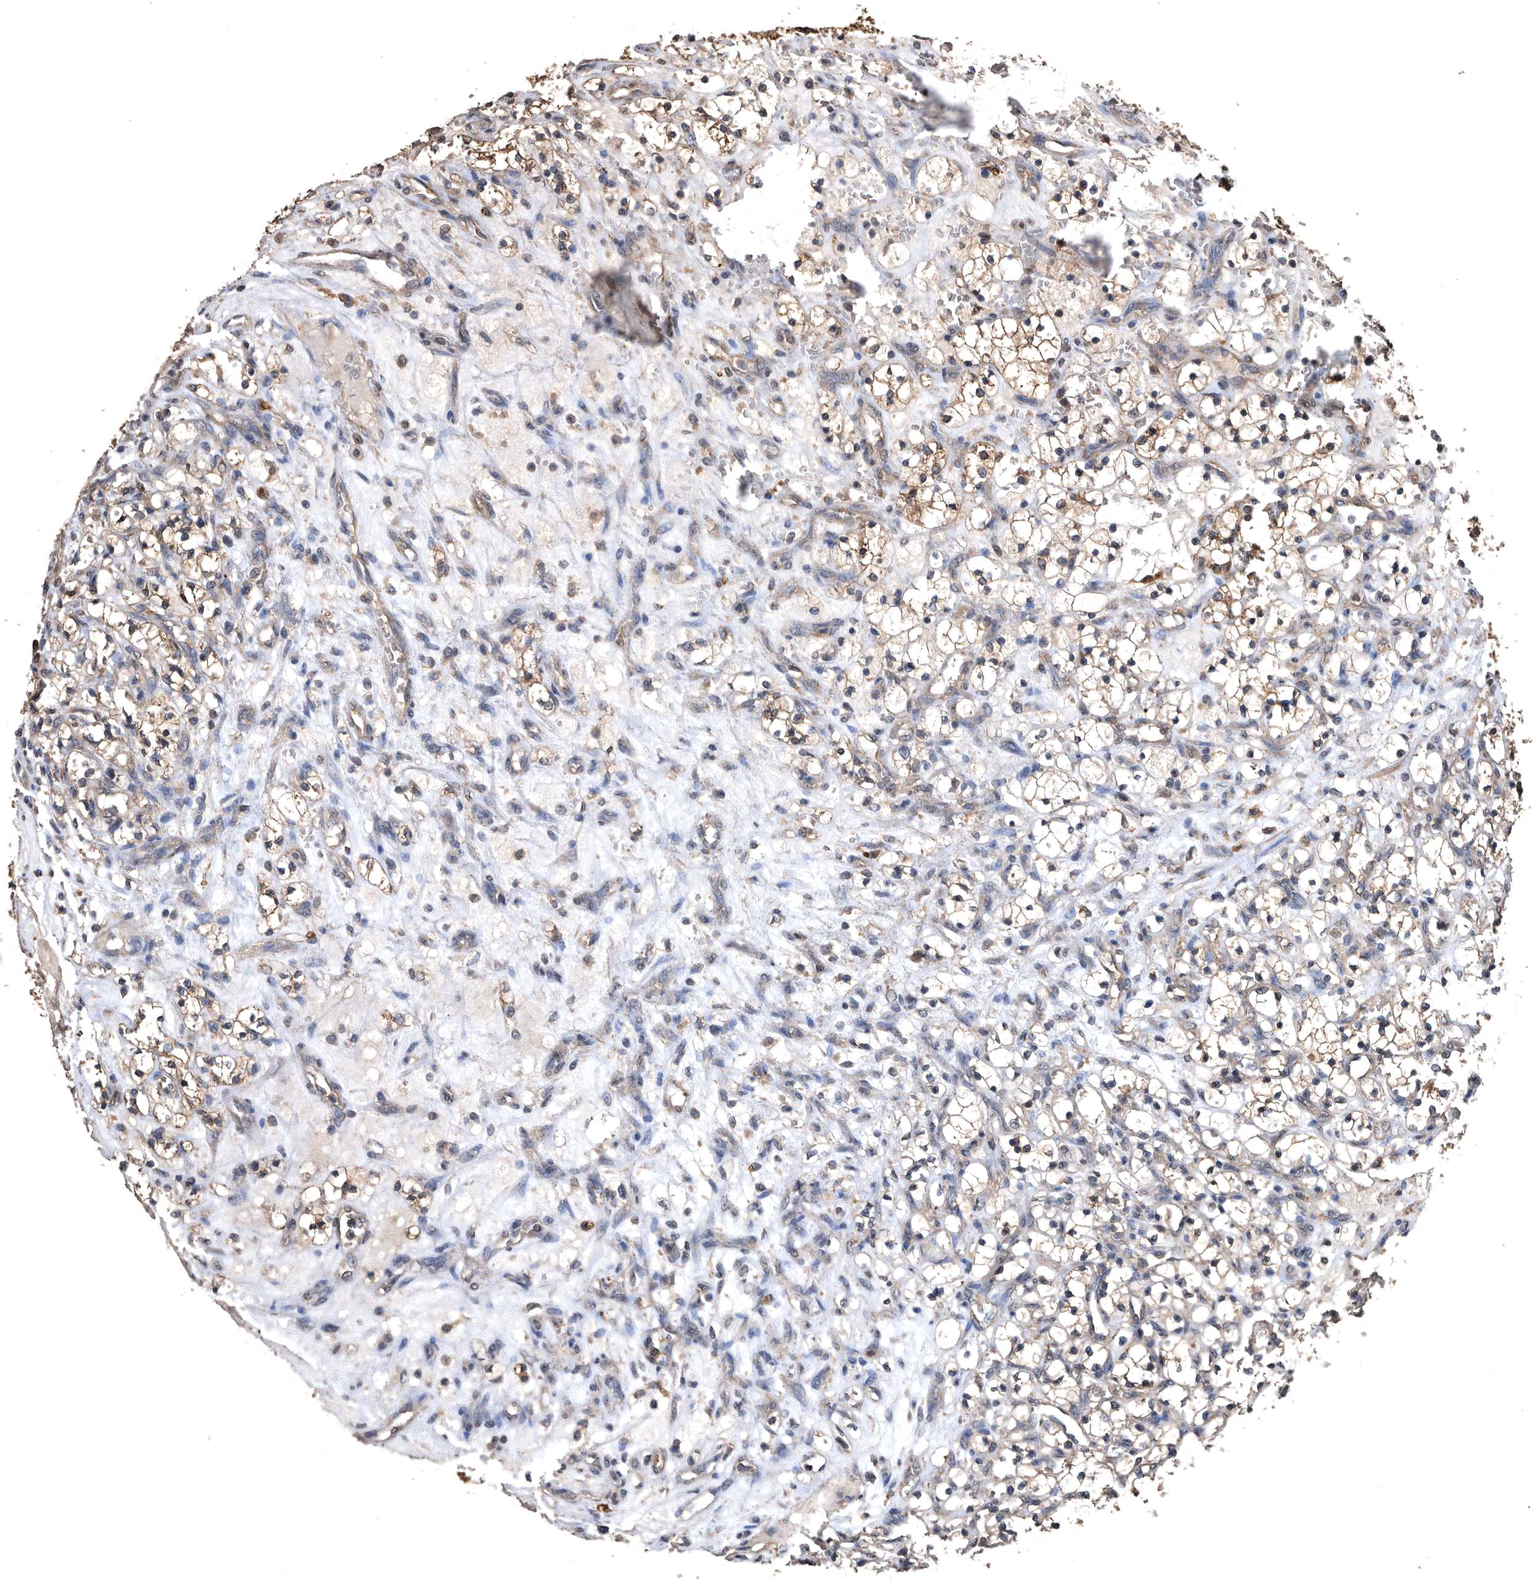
{"staining": {"intensity": "weak", "quantity": "25%-75%", "location": "cytoplasmic/membranous"}, "tissue": "renal cancer", "cell_type": "Tumor cells", "image_type": "cancer", "snomed": [{"axis": "morphology", "description": "Adenocarcinoma, NOS"}, {"axis": "topography", "description": "Kidney"}], "caption": "Renal adenocarcinoma tissue demonstrates weak cytoplasmic/membranous staining in about 25%-75% of tumor cells, visualized by immunohistochemistry. Nuclei are stained in blue.", "gene": "NRBP1", "patient": {"sex": "female", "age": 69}}